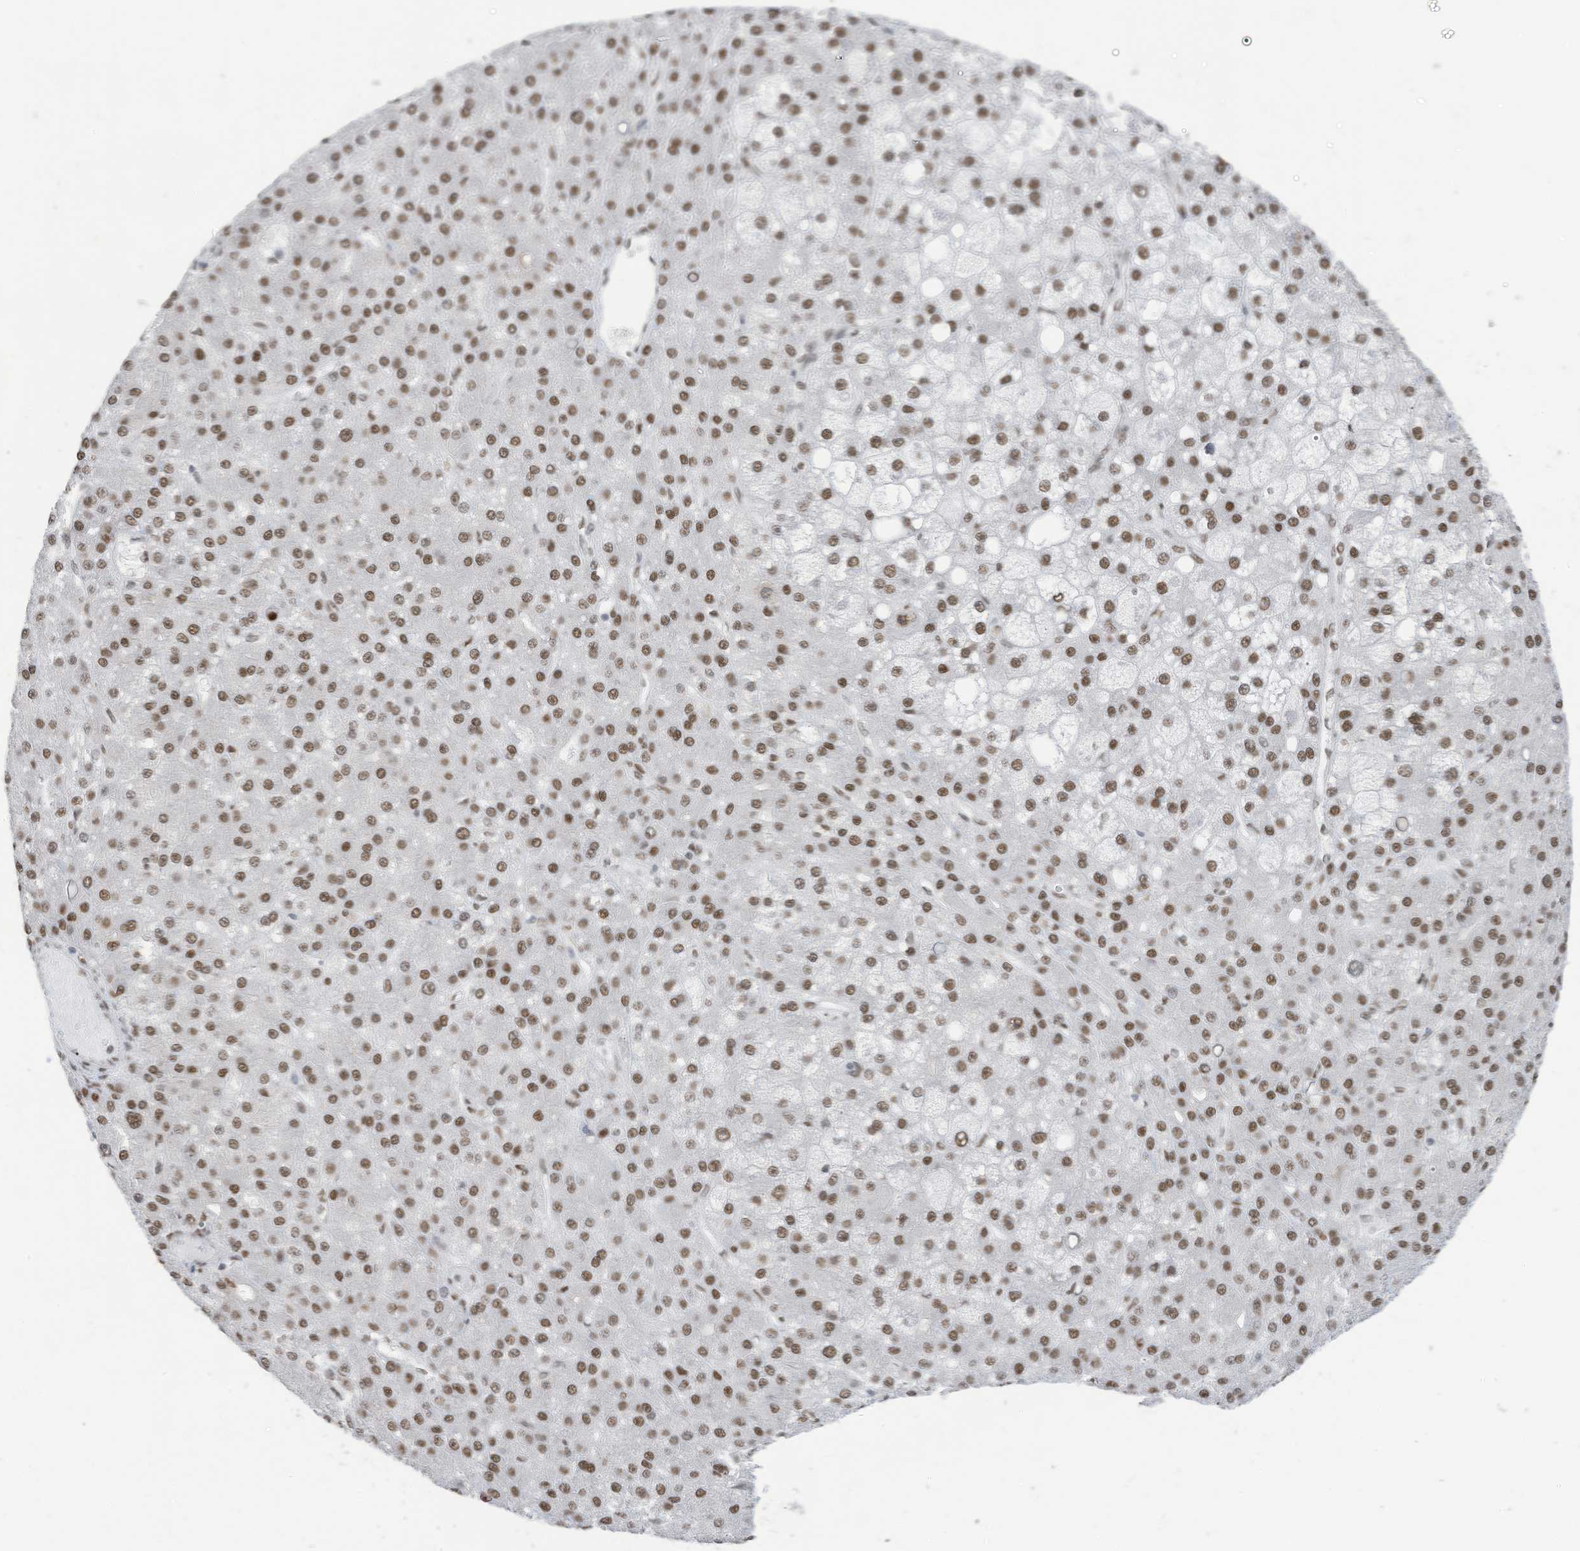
{"staining": {"intensity": "moderate", "quantity": ">75%", "location": "nuclear"}, "tissue": "liver cancer", "cell_type": "Tumor cells", "image_type": "cancer", "snomed": [{"axis": "morphology", "description": "Carcinoma, Hepatocellular, NOS"}, {"axis": "topography", "description": "Liver"}], "caption": "Immunohistochemistry (IHC) of human hepatocellular carcinoma (liver) shows medium levels of moderate nuclear expression in about >75% of tumor cells.", "gene": "KHSRP", "patient": {"sex": "male", "age": 67}}